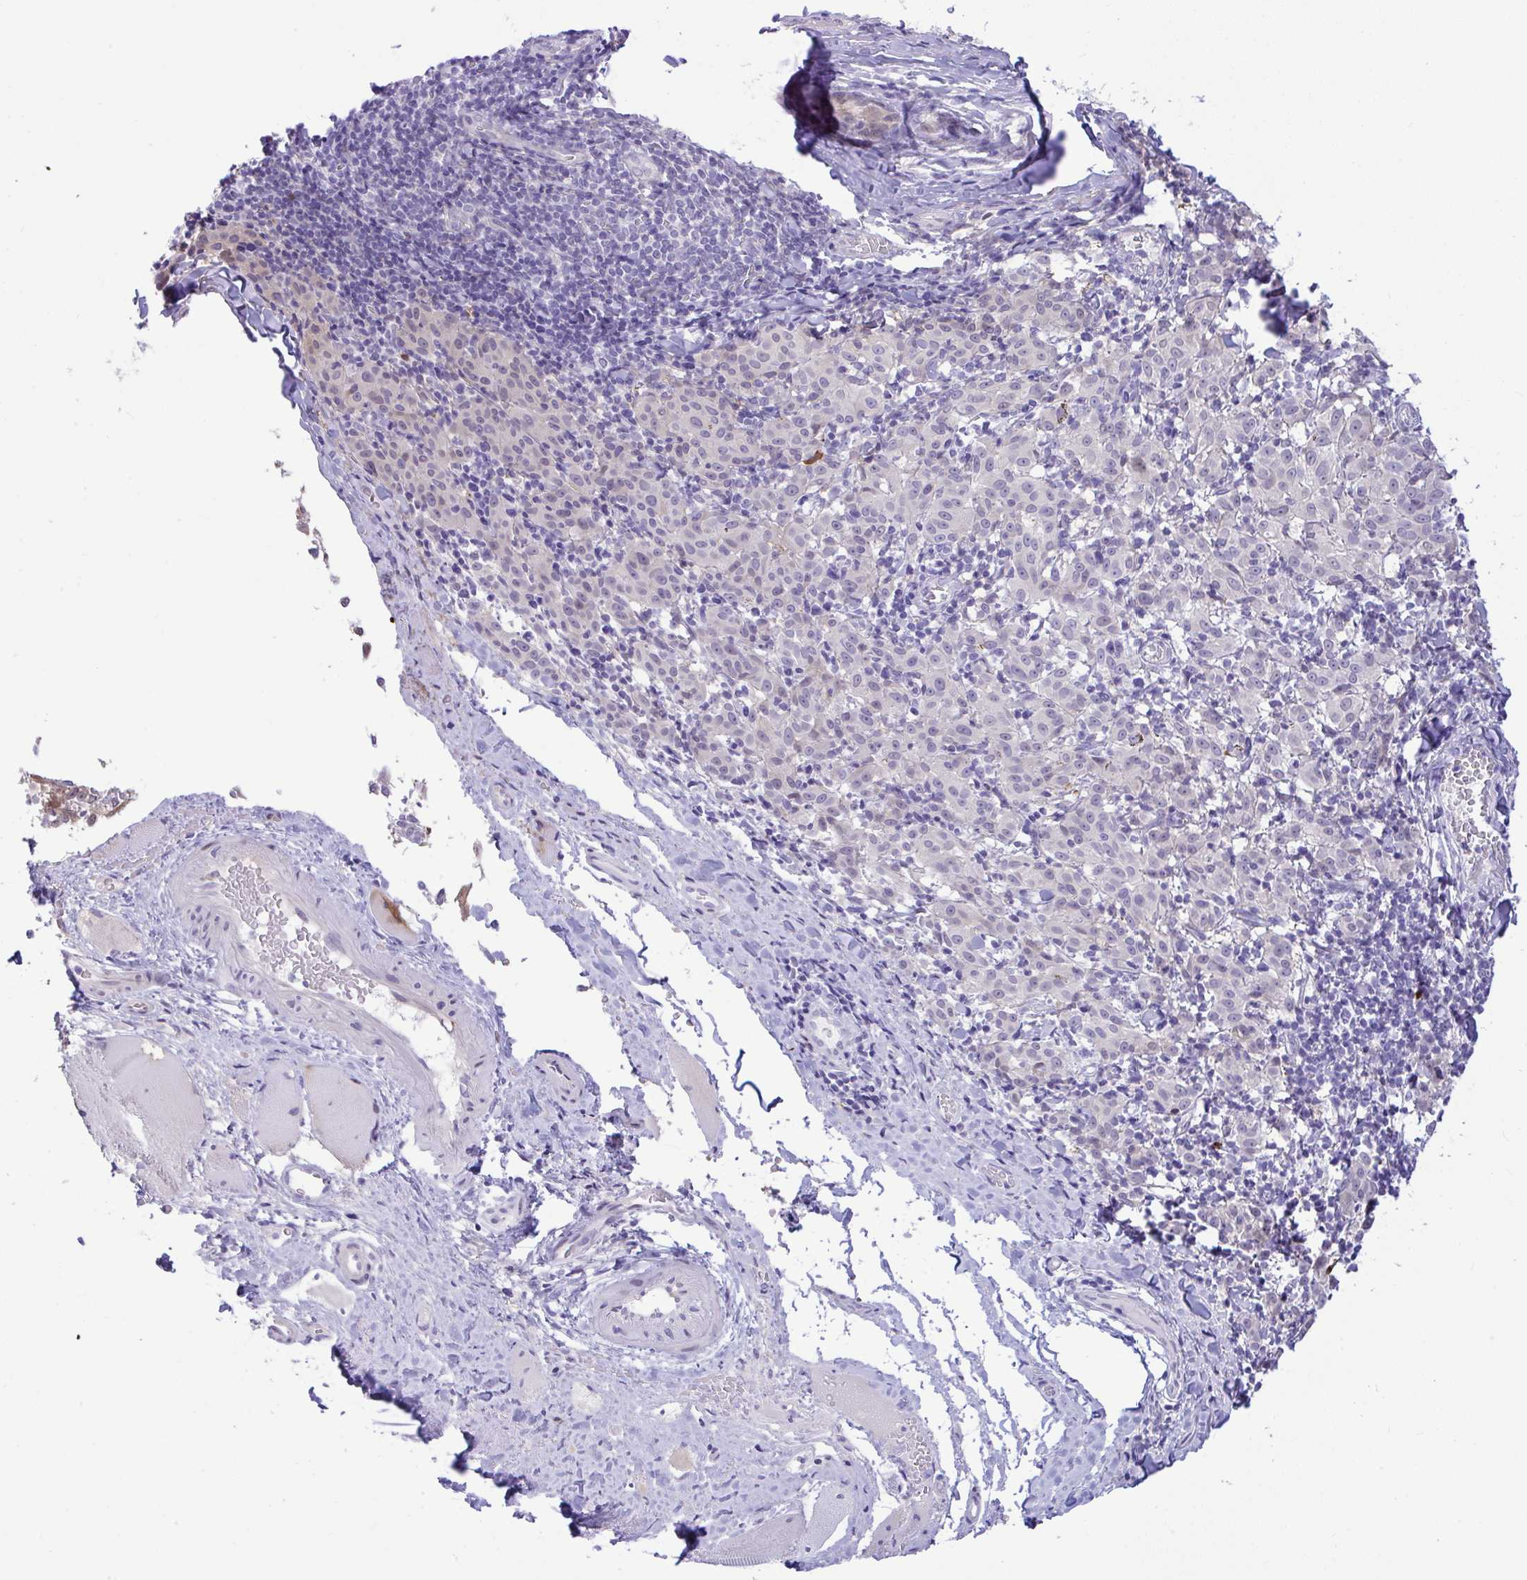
{"staining": {"intensity": "negative", "quantity": "none", "location": "none"}, "tissue": "melanoma", "cell_type": "Tumor cells", "image_type": "cancer", "snomed": [{"axis": "morphology", "description": "Malignant melanoma, NOS"}, {"axis": "topography", "description": "Skin"}], "caption": "There is no significant positivity in tumor cells of malignant melanoma. (Immunohistochemistry, brightfield microscopy, high magnification).", "gene": "ZNF485", "patient": {"sex": "female", "age": 72}}